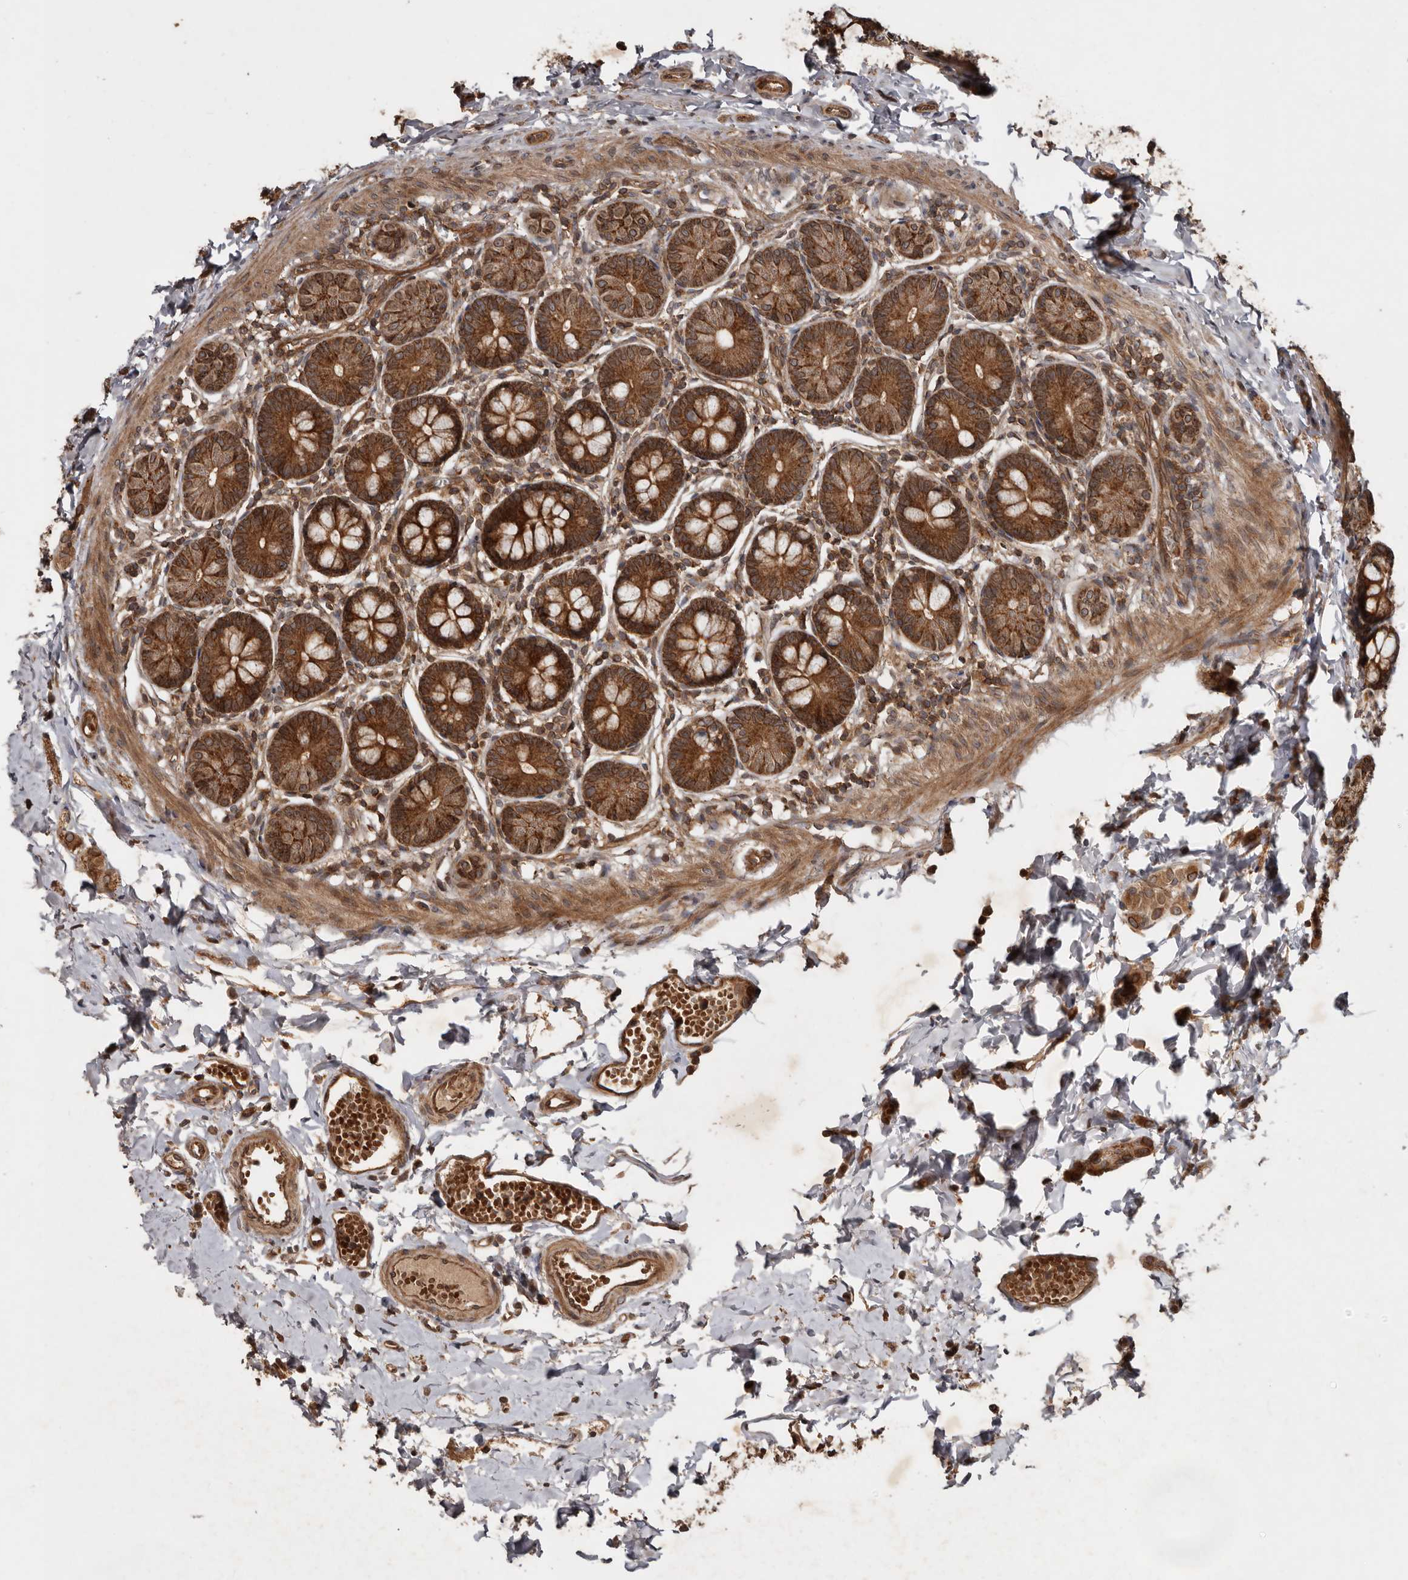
{"staining": {"intensity": "strong", "quantity": ">75%", "location": "cytoplasmic/membranous,nuclear"}, "tissue": "small intestine", "cell_type": "Glandular cells", "image_type": "normal", "snomed": [{"axis": "morphology", "description": "Normal tissue, NOS"}, {"axis": "topography", "description": "Small intestine"}], "caption": "The micrograph reveals staining of benign small intestine, revealing strong cytoplasmic/membranous,nuclear protein expression (brown color) within glandular cells.", "gene": "STK36", "patient": {"sex": "male", "age": 7}}